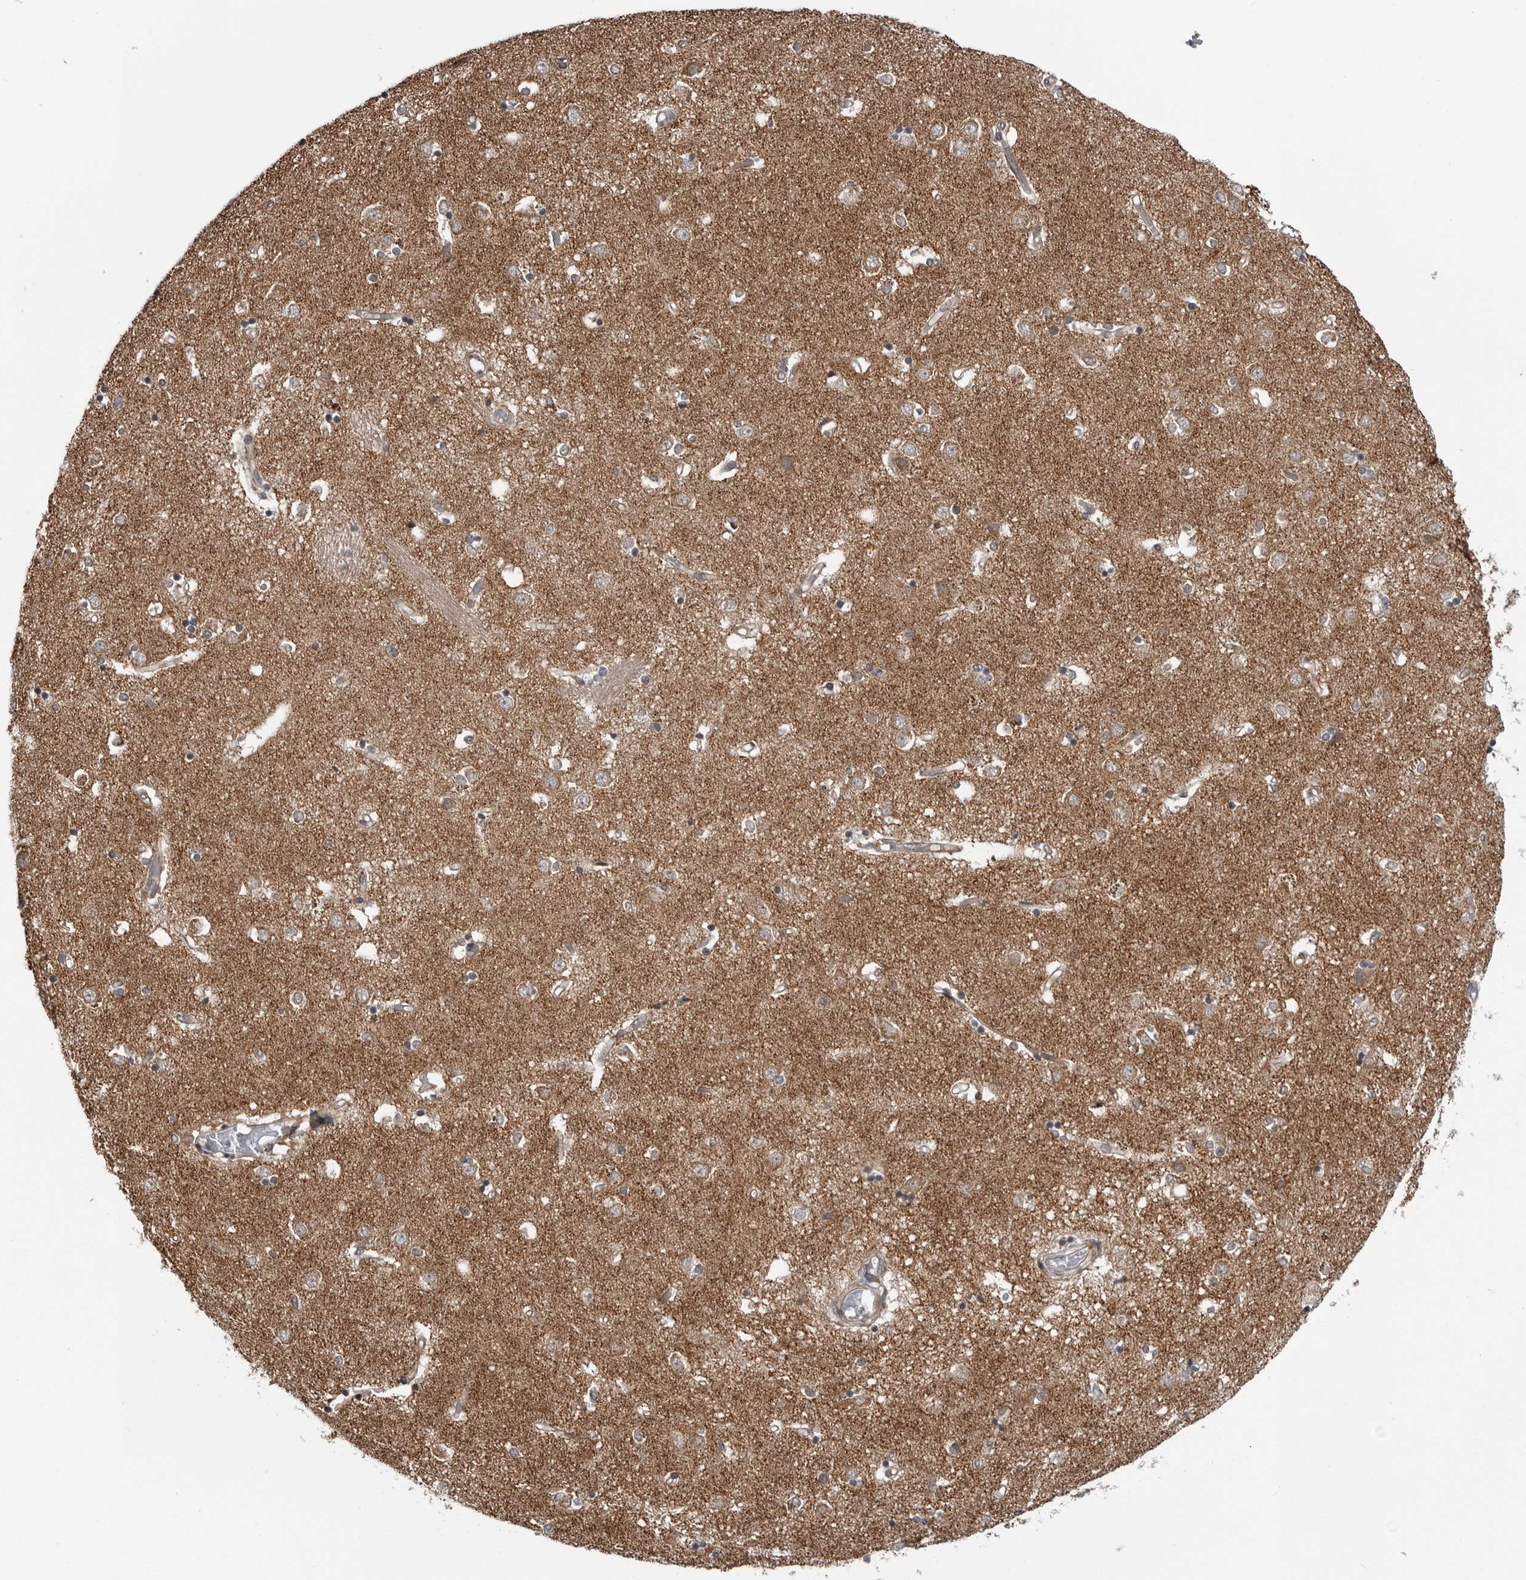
{"staining": {"intensity": "weak", "quantity": "<25%", "location": "cytoplasmic/membranous"}, "tissue": "caudate", "cell_type": "Glial cells", "image_type": "normal", "snomed": [{"axis": "morphology", "description": "Normal tissue, NOS"}, {"axis": "topography", "description": "Lateral ventricle wall"}], "caption": "Immunohistochemistry (IHC) of normal human caudate displays no staining in glial cells. (DAB (3,3'-diaminobenzidine) IHC with hematoxylin counter stain).", "gene": "FAAP100", "patient": {"sex": "male", "age": 45}}